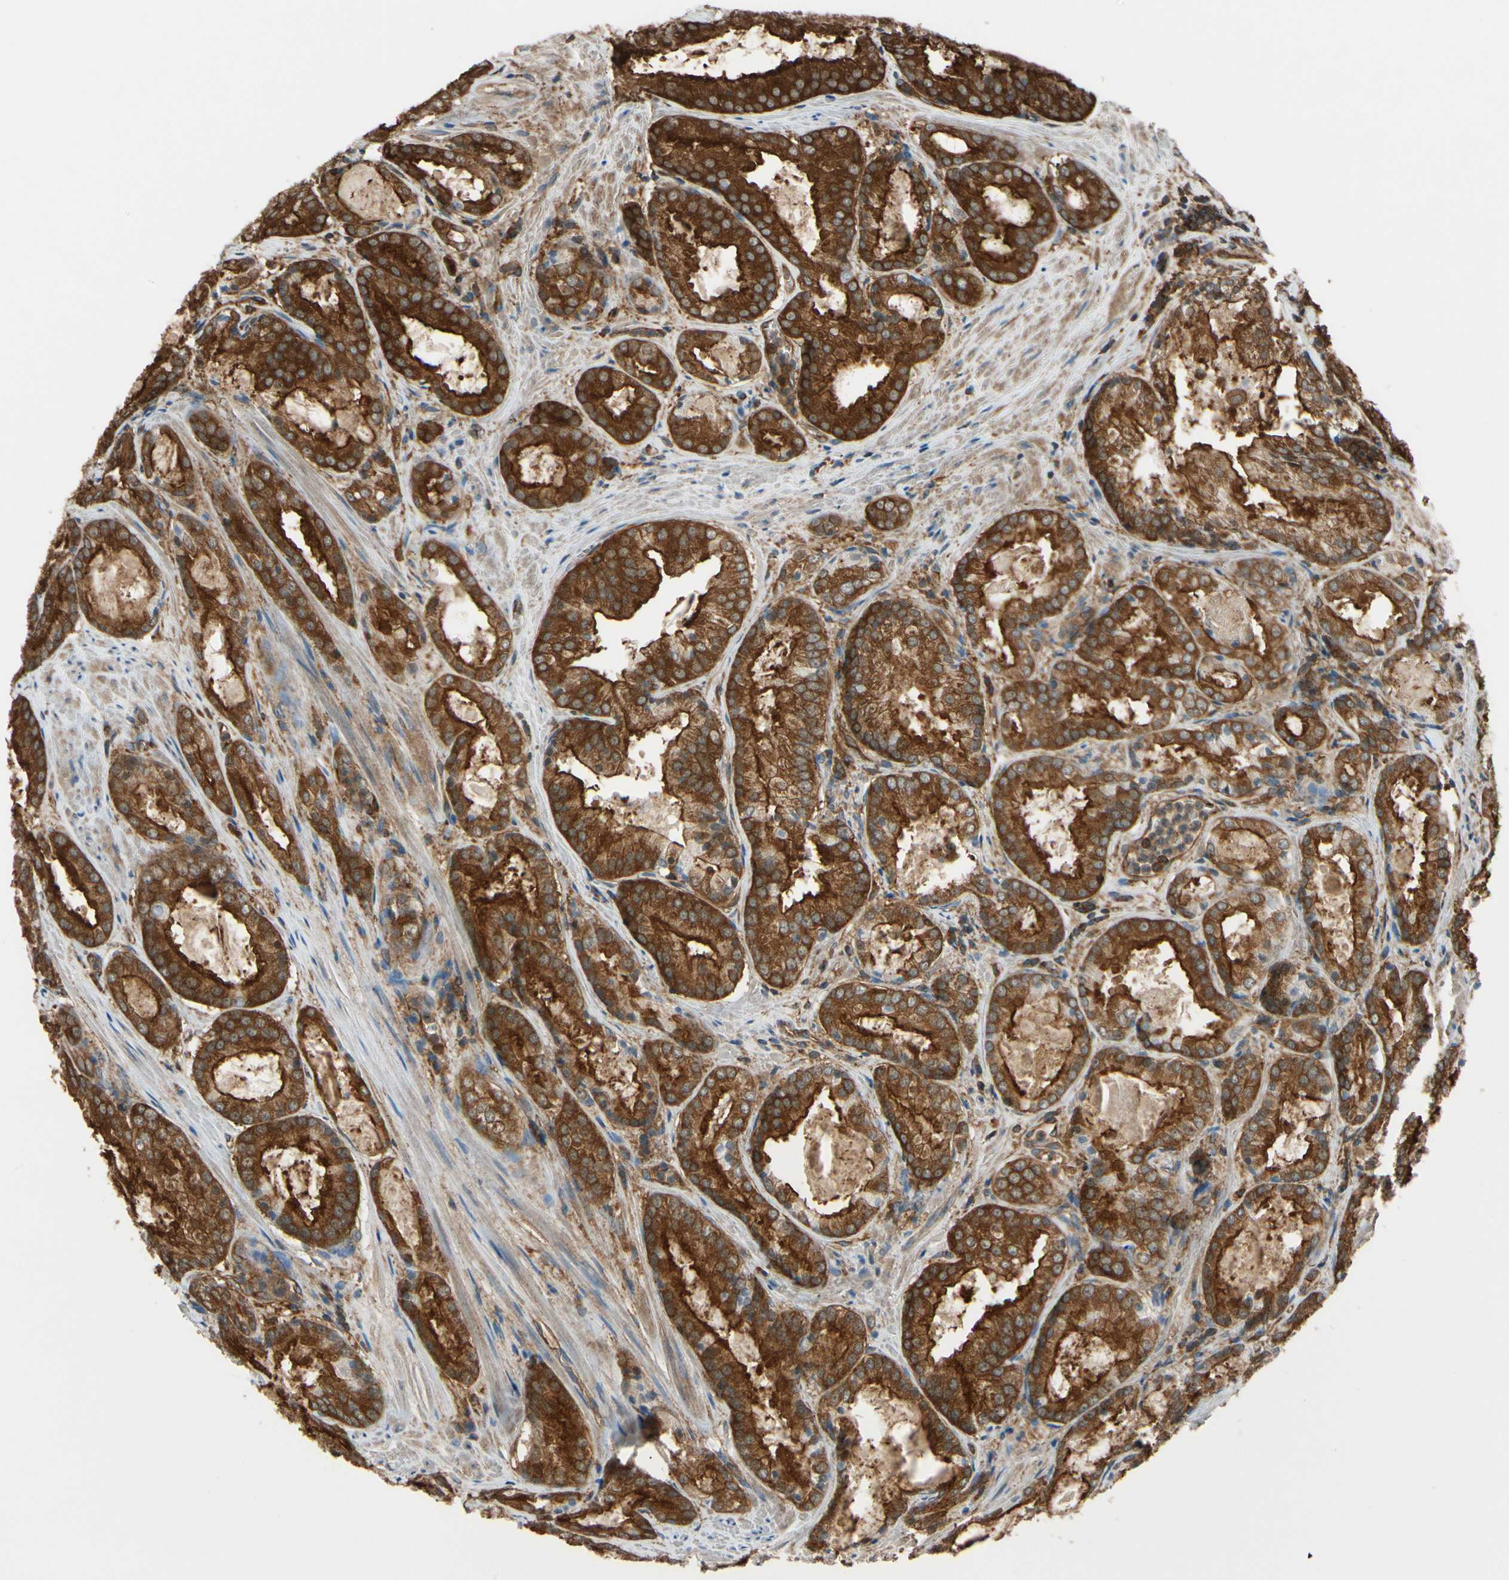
{"staining": {"intensity": "strong", "quantity": ">75%", "location": "cytoplasmic/membranous"}, "tissue": "prostate cancer", "cell_type": "Tumor cells", "image_type": "cancer", "snomed": [{"axis": "morphology", "description": "Adenocarcinoma, Low grade"}, {"axis": "topography", "description": "Prostate"}], "caption": "A brown stain highlights strong cytoplasmic/membranous expression of a protein in human adenocarcinoma (low-grade) (prostate) tumor cells.", "gene": "EPS15", "patient": {"sex": "male", "age": 64}}